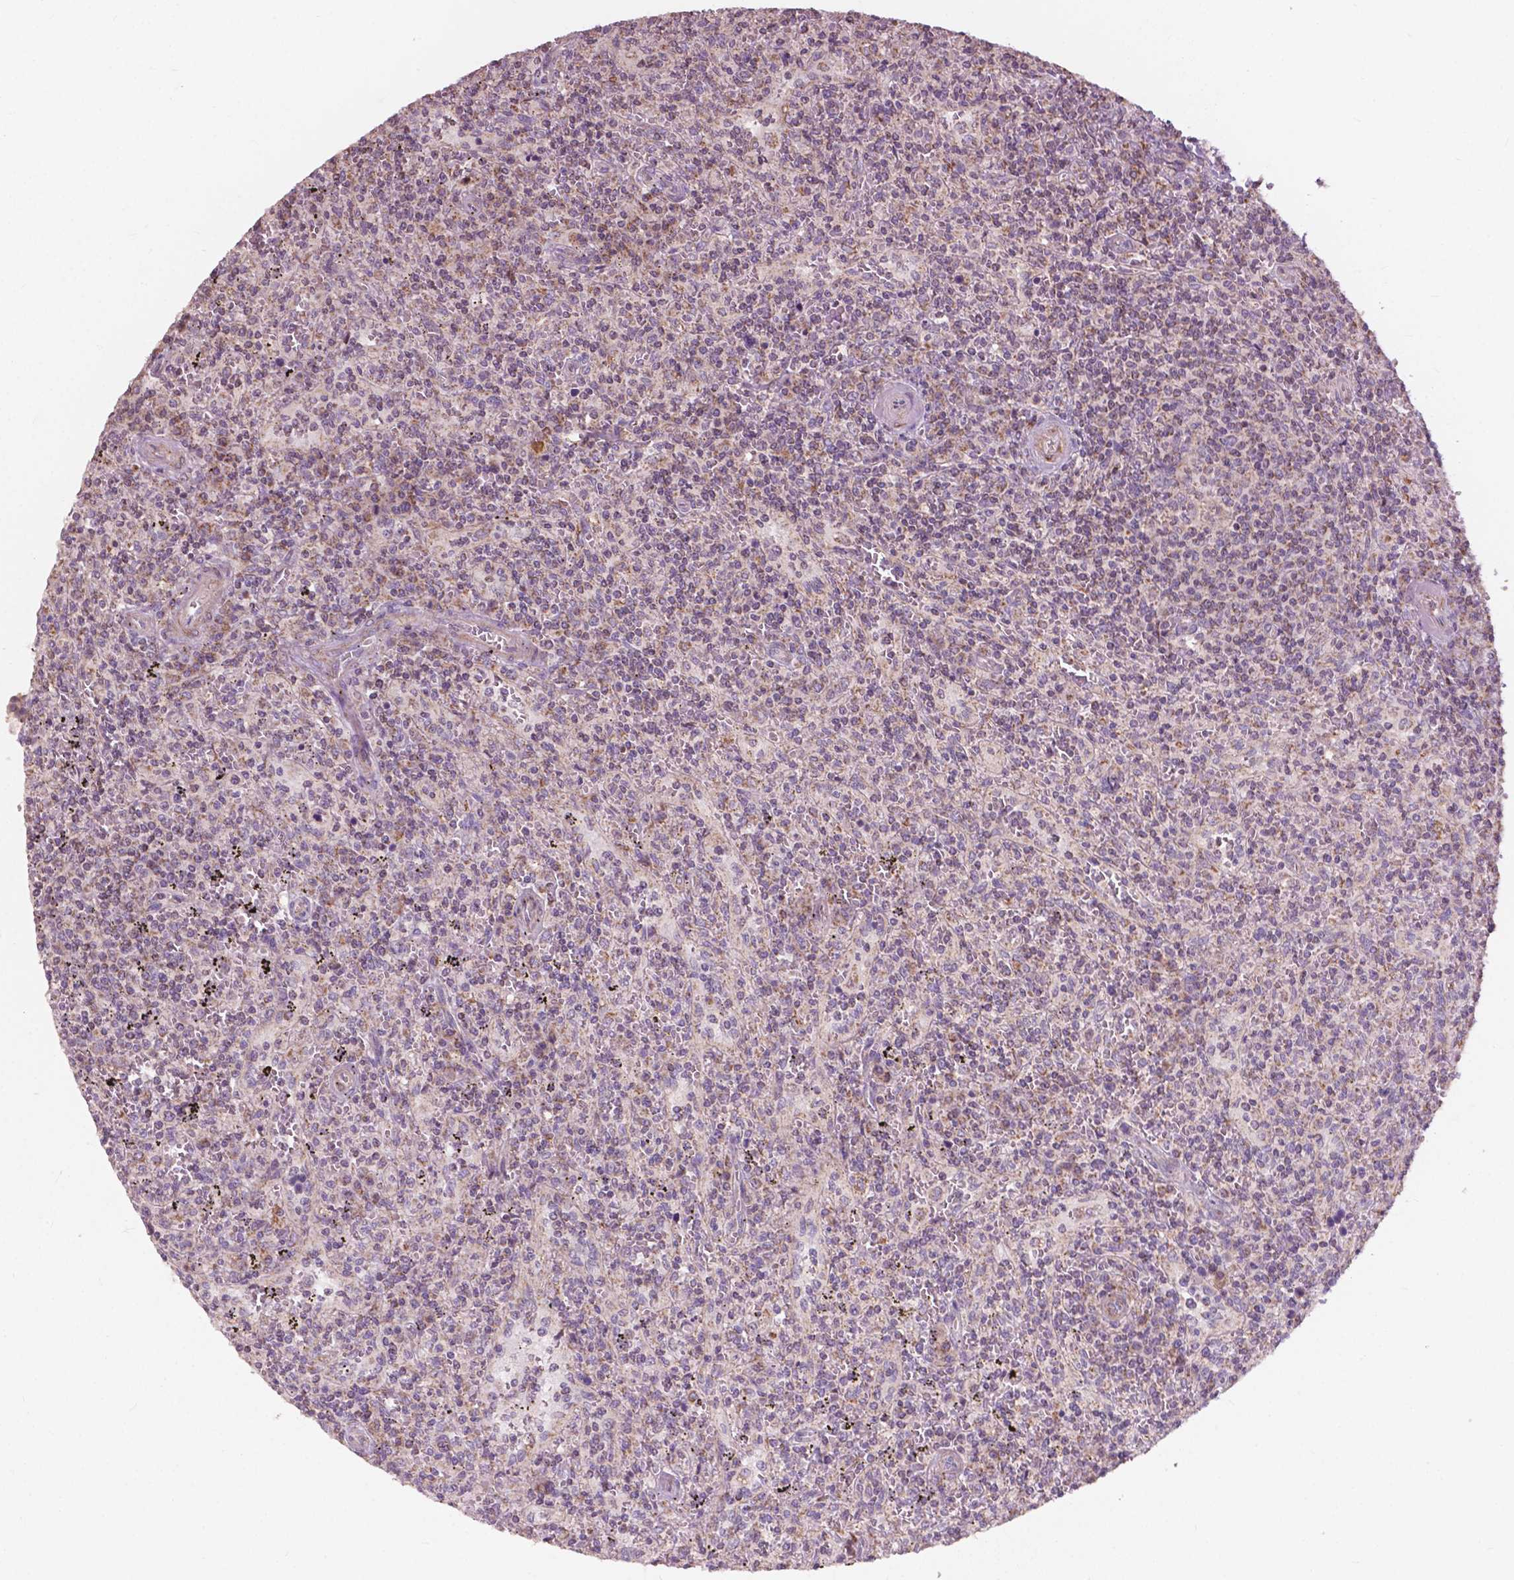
{"staining": {"intensity": "negative", "quantity": "none", "location": "none"}, "tissue": "lymphoma", "cell_type": "Tumor cells", "image_type": "cancer", "snomed": [{"axis": "morphology", "description": "Malignant lymphoma, non-Hodgkin's type, Low grade"}, {"axis": "topography", "description": "Spleen"}], "caption": "IHC of low-grade malignant lymphoma, non-Hodgkin's type displays no expression in tumor cells.", "gene": "NDUFA10", "patient": {"sex": "male", "age": 62}}